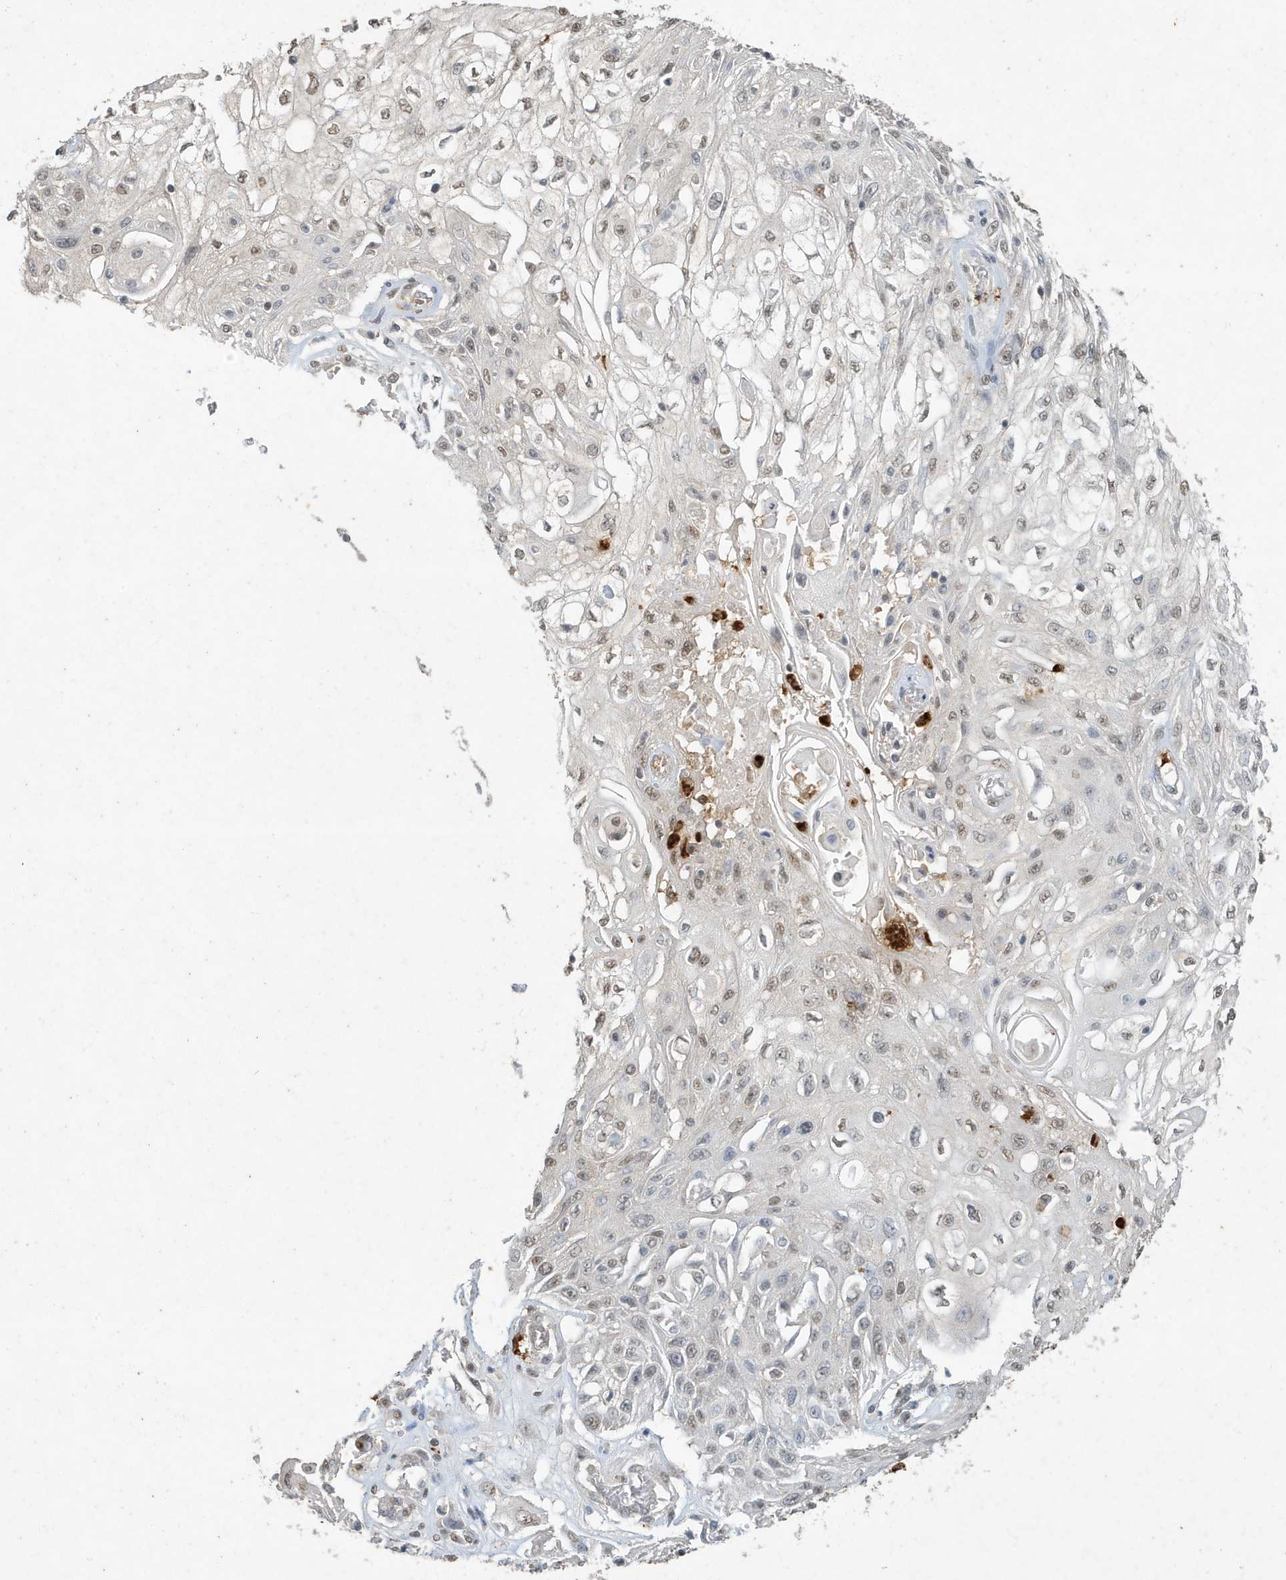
{"staining": {"intensity": "weak", "quantity": "<25%", "location": "nuclear"}, "tissue": "skin cancer", "cell_type": "Tumor cells", "image_type": "cancer", "snomed": [{"axis": "morphology", "description": "Squamous cell carcinoma, NOS"}, {"axis": "topography", "description": "Skin"}], "caption": "Image shows no significant protein positivity in tumor cells of skin cancer.", "gene": "DEFA1", "patient": {"sex": "male", "age": 75}}